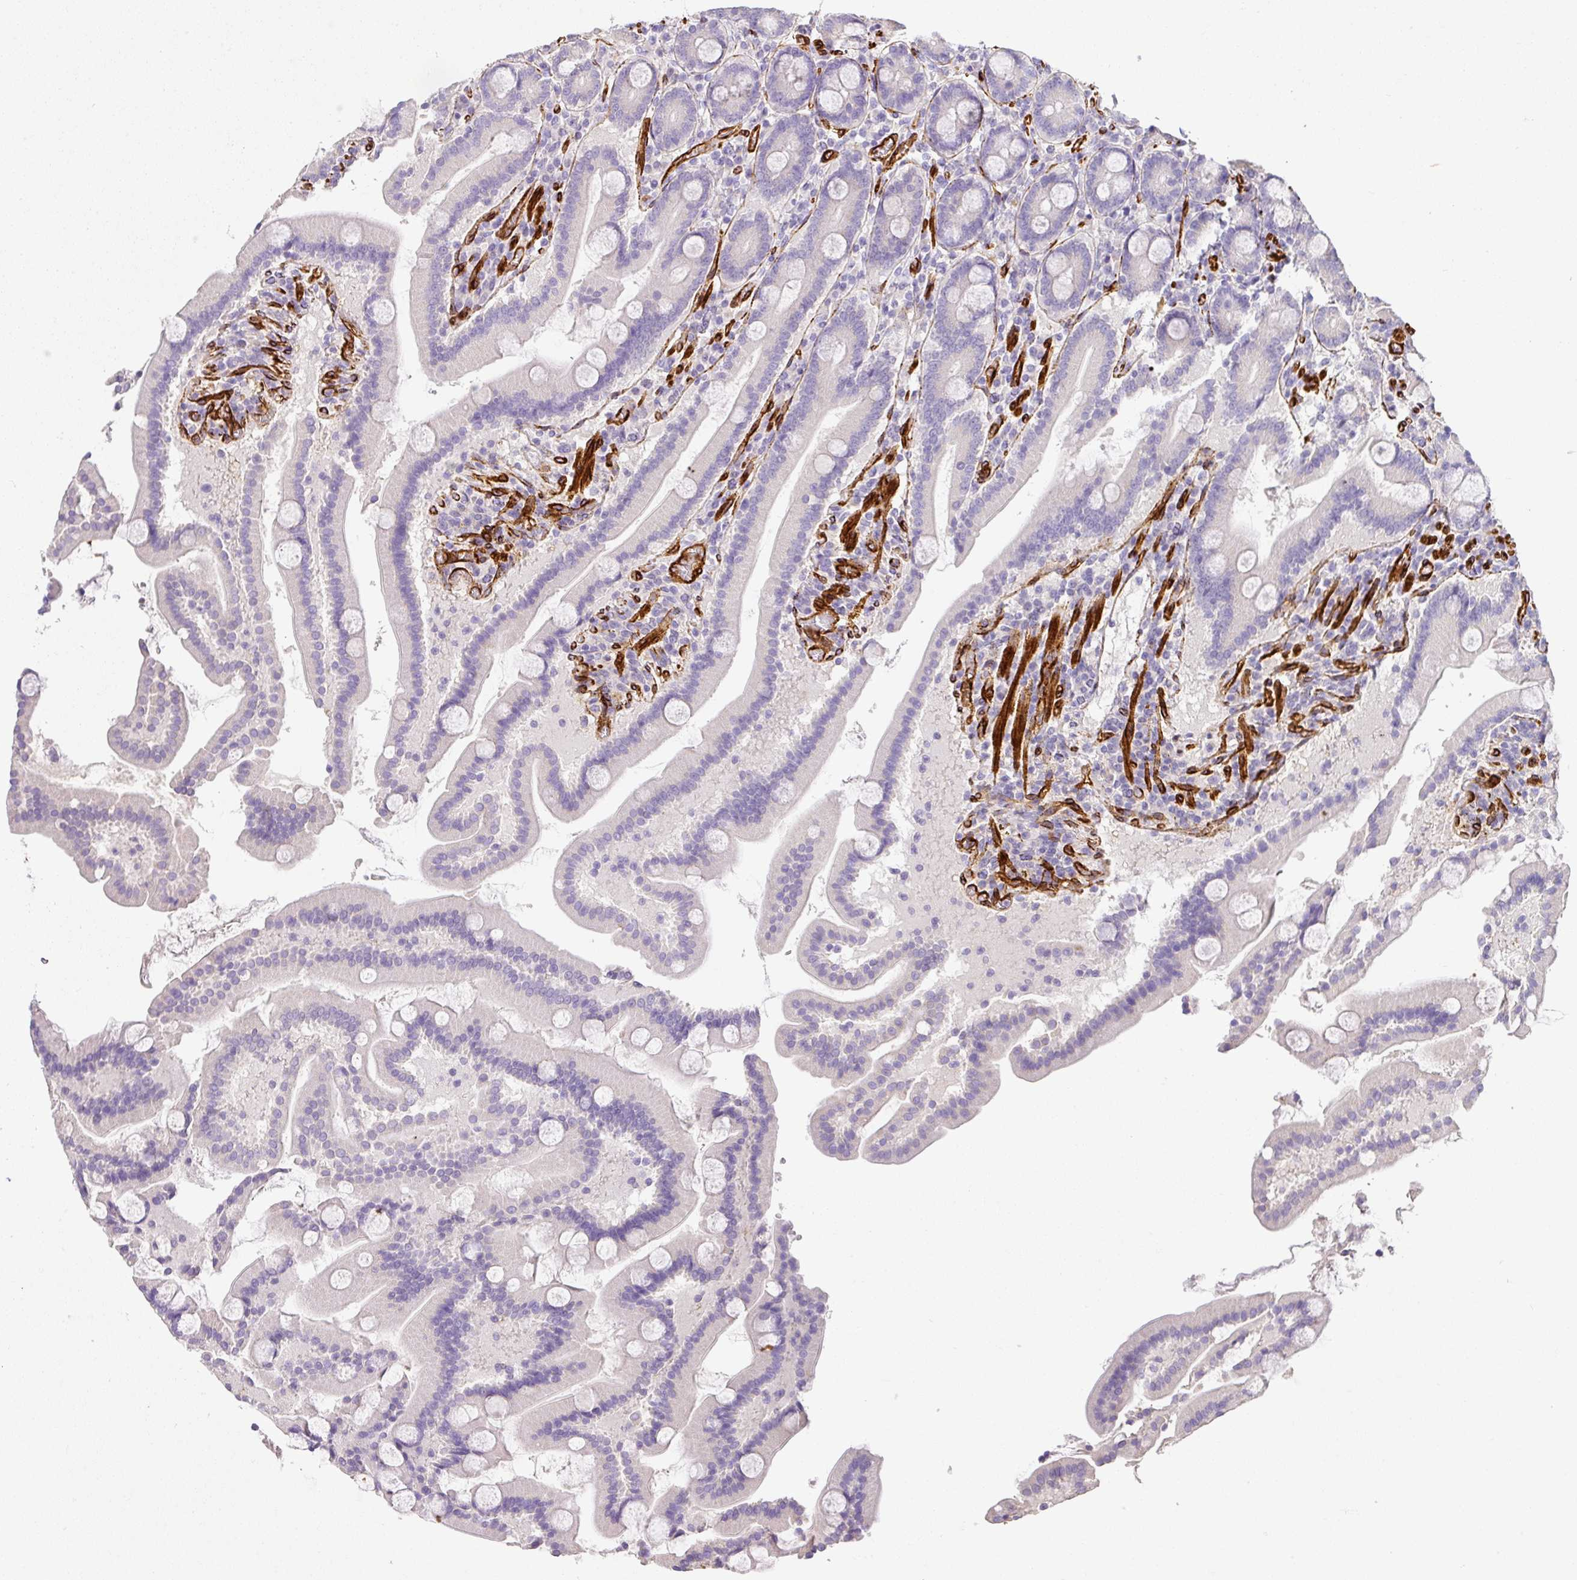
{"staining": {"intensity": "negative", "quantity": "none", "location": "none"}, "tissue": "duodenum", "cell_type": "Glandular cells", "image_type": "normal", "snomed": [{"axis": "morphology", "description": "Normal tissue, NOS"}, {"axis": "topography", "description": "Duodenum"}], "caption": "IHC of normal duodenum exhibits no expression in glandular cells. The staining is performed using DAB brown chromogen with nuclei counter-stained in using hematoxylin.", "gene": "SLC25A17", "patient": {"sex": "male", "age": 55}}